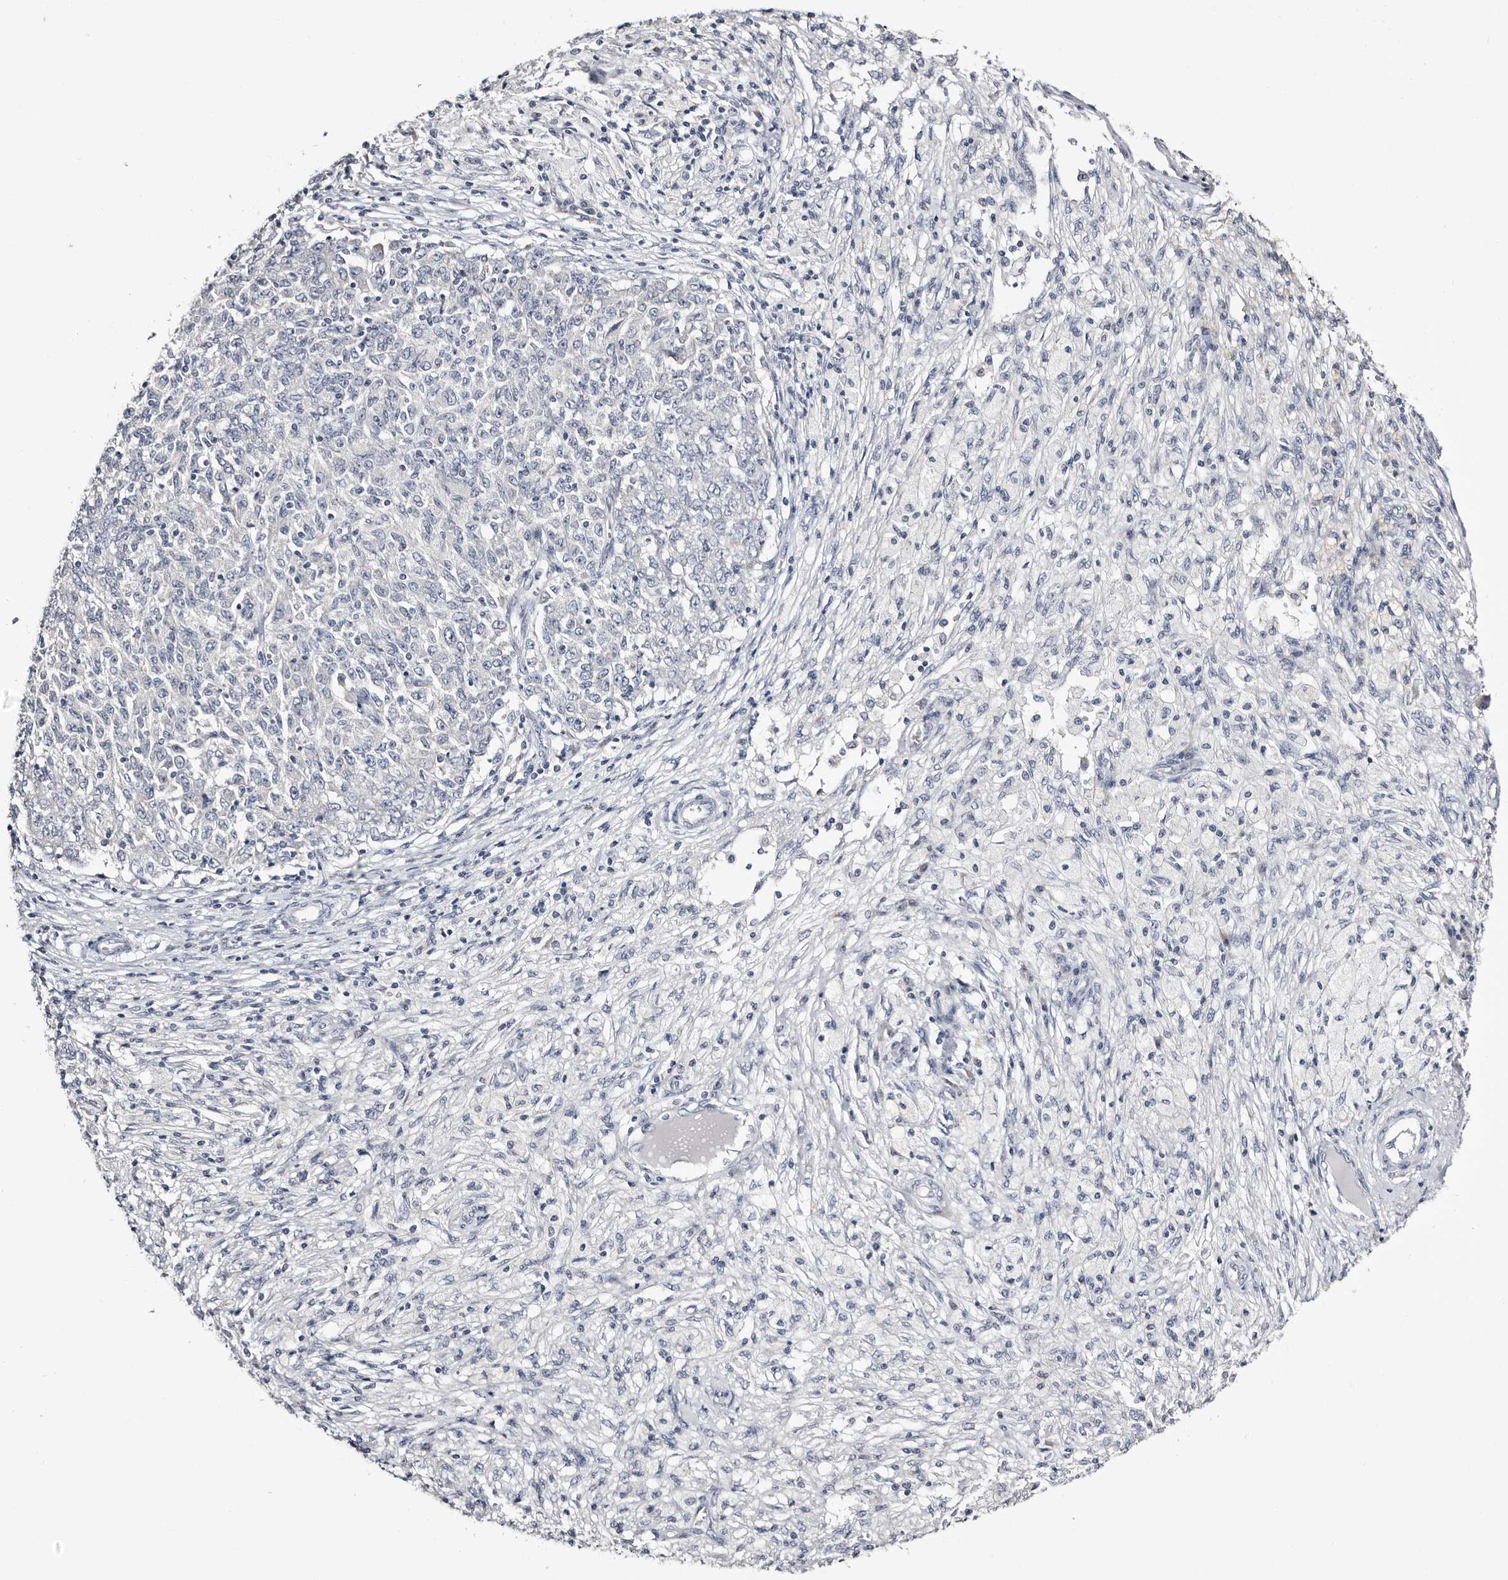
{"staining": {"intensity": "negative", "quantity": "none", "location": "none"}, "tissue": "ovarian cancer", "cell_type": "Tumor cells", "image_type": "cancer", "snomed": [{"axis": "morphology", "description": "Carcinoma, endometroid"}, {"axis": "topography", "description": "Ovary"}], "caption": "This is a micrograph of immunohistochemistry staining of endometroid carcinoma (ovarian), which shows no expression in tumor cells.", "gene": "ROM1", "patient": {"sex": "female", "age": 42}}